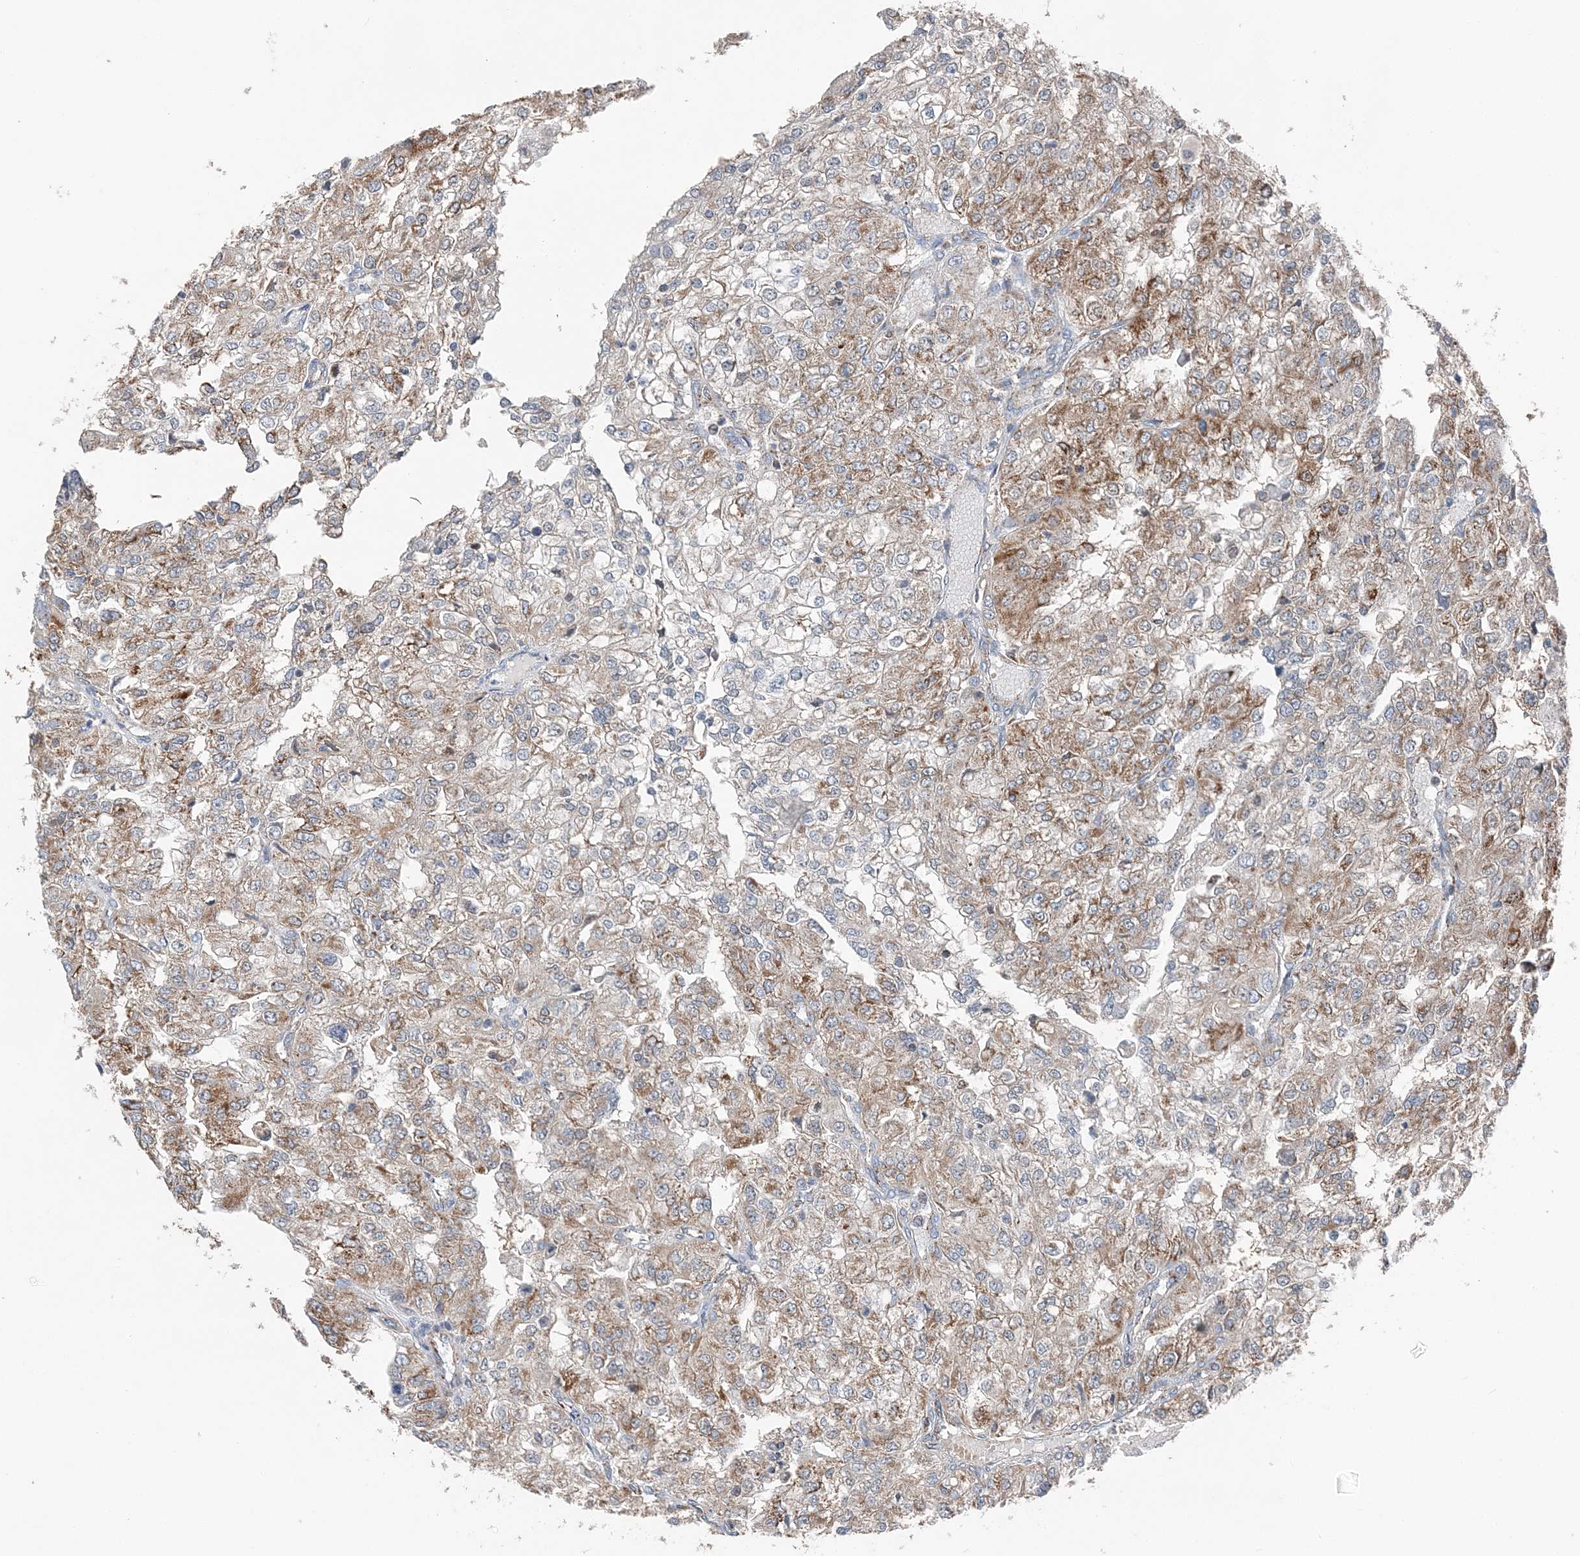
{"staining": {"intensity": "moderate", "quantity": ">75%", "location": "cytoplasmic/membranous"}, "tissue": "renal cancer", "cell_type": "Tumor cells", "image_type": "cancer", "snomed": [{"axis": "morphology", "description": "Adenocarcinoma, NOS"}, {"axis": "topography", "description": "Kidney"}], "caption": "Human renal adenocarcinoma stained for a protein (brown) reveals moderate cytoplasmic/membranous positive staining in approximately >75% of tumor cells.", "gene": "SPRY2", "patient": {"sex": "female", "age": 54}}